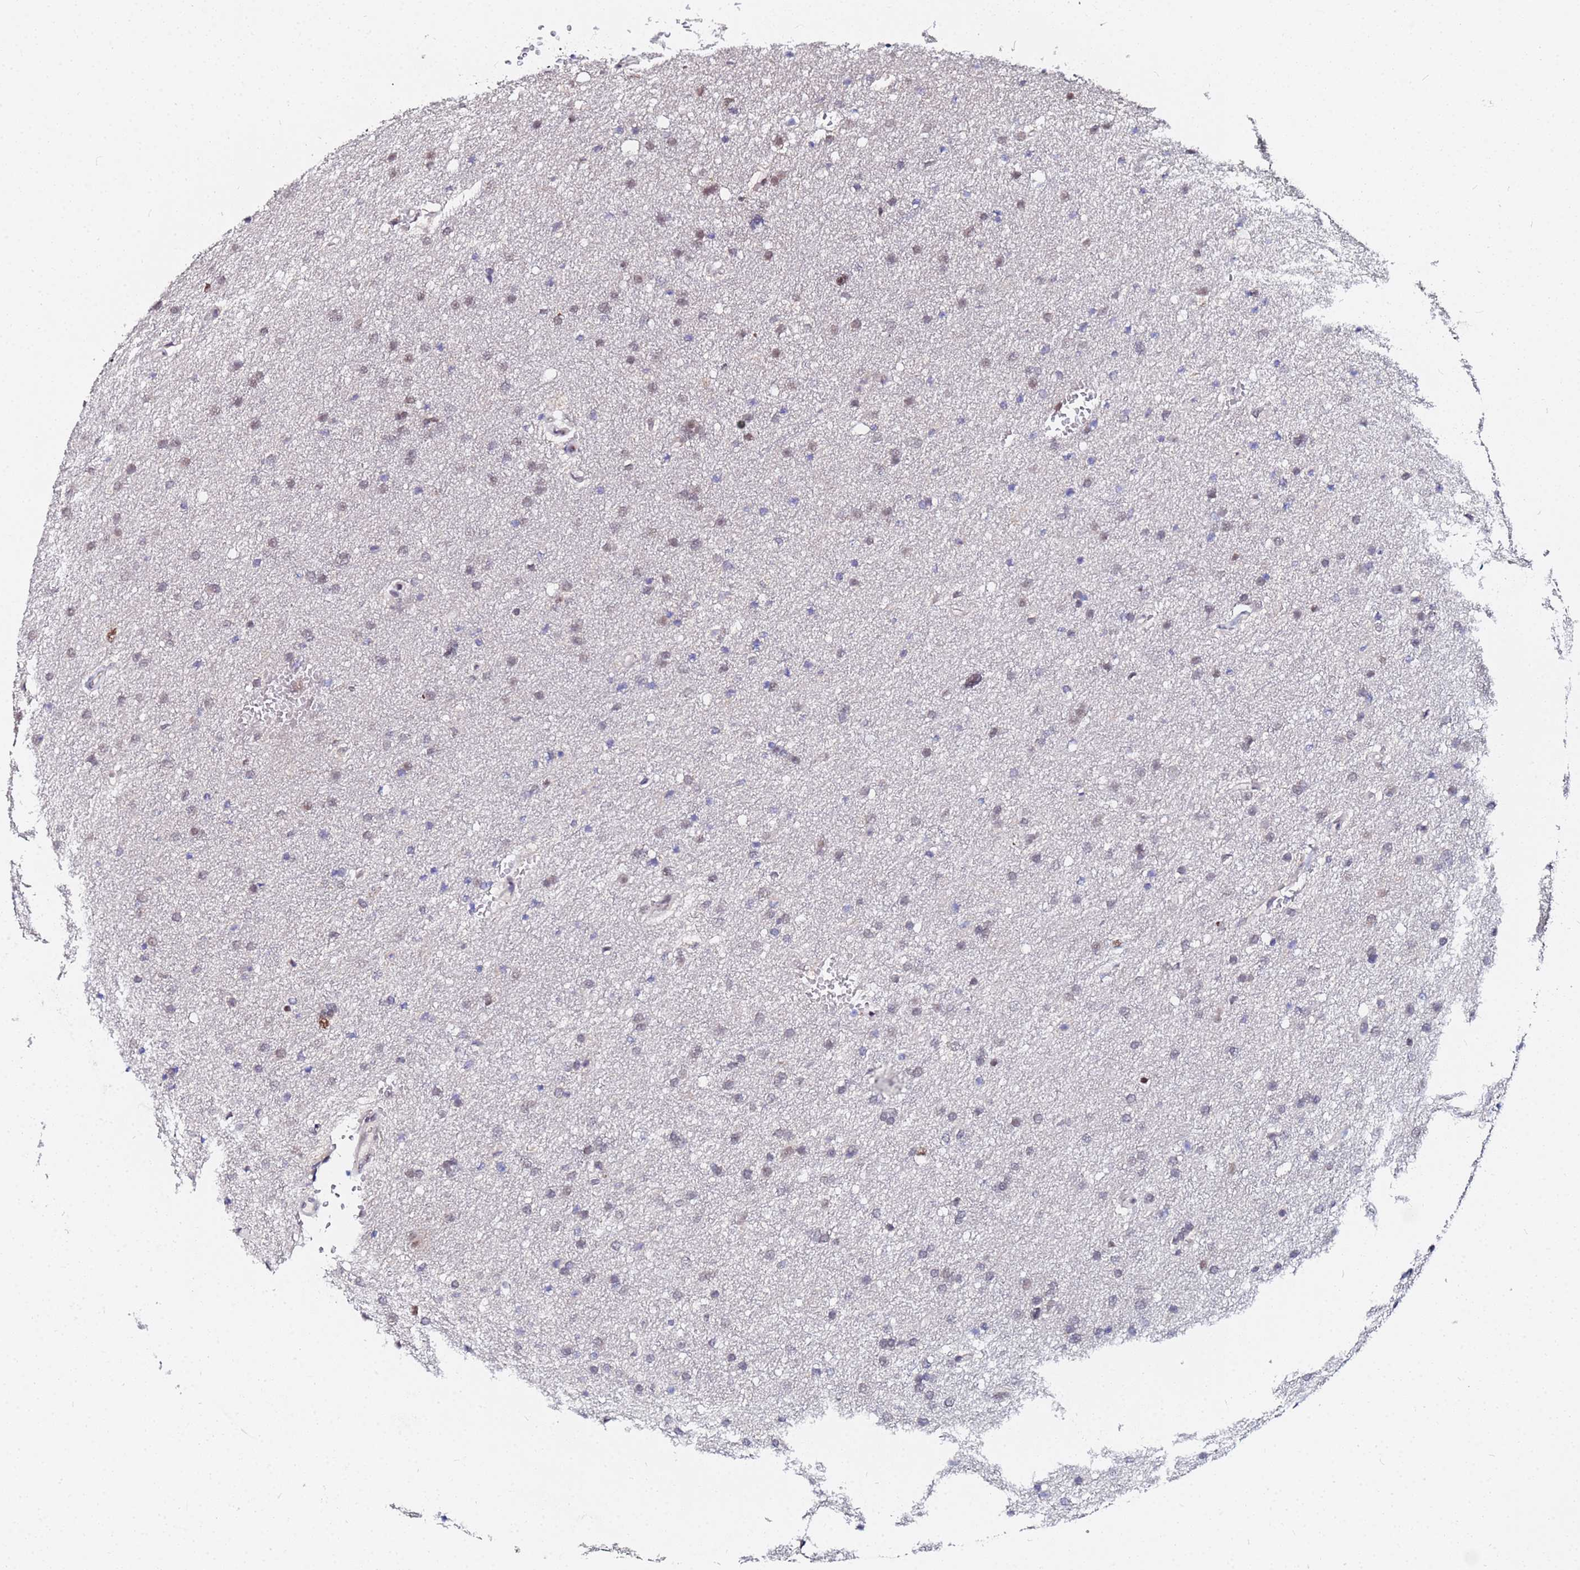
{"staining": {"intensity": "weak", "quantity": "25%-75%", "location": "nuclear"}, "tissue": "glioma", "cell_type": "Tumor cells", "image_type": "cancer", "snomed": [{"axis": "morphology", "description": "Glioma, malignant, High grade"}, {"axis": "topography", "description": "Cerebral cortex"}], "caption": "Weak nuclear positivity is appreciated in about 25%-75% of tumor cells in malignant glioma (high-grade).", "gene": "MTCL1", "patient": {"sex": "female", "age": 36}}